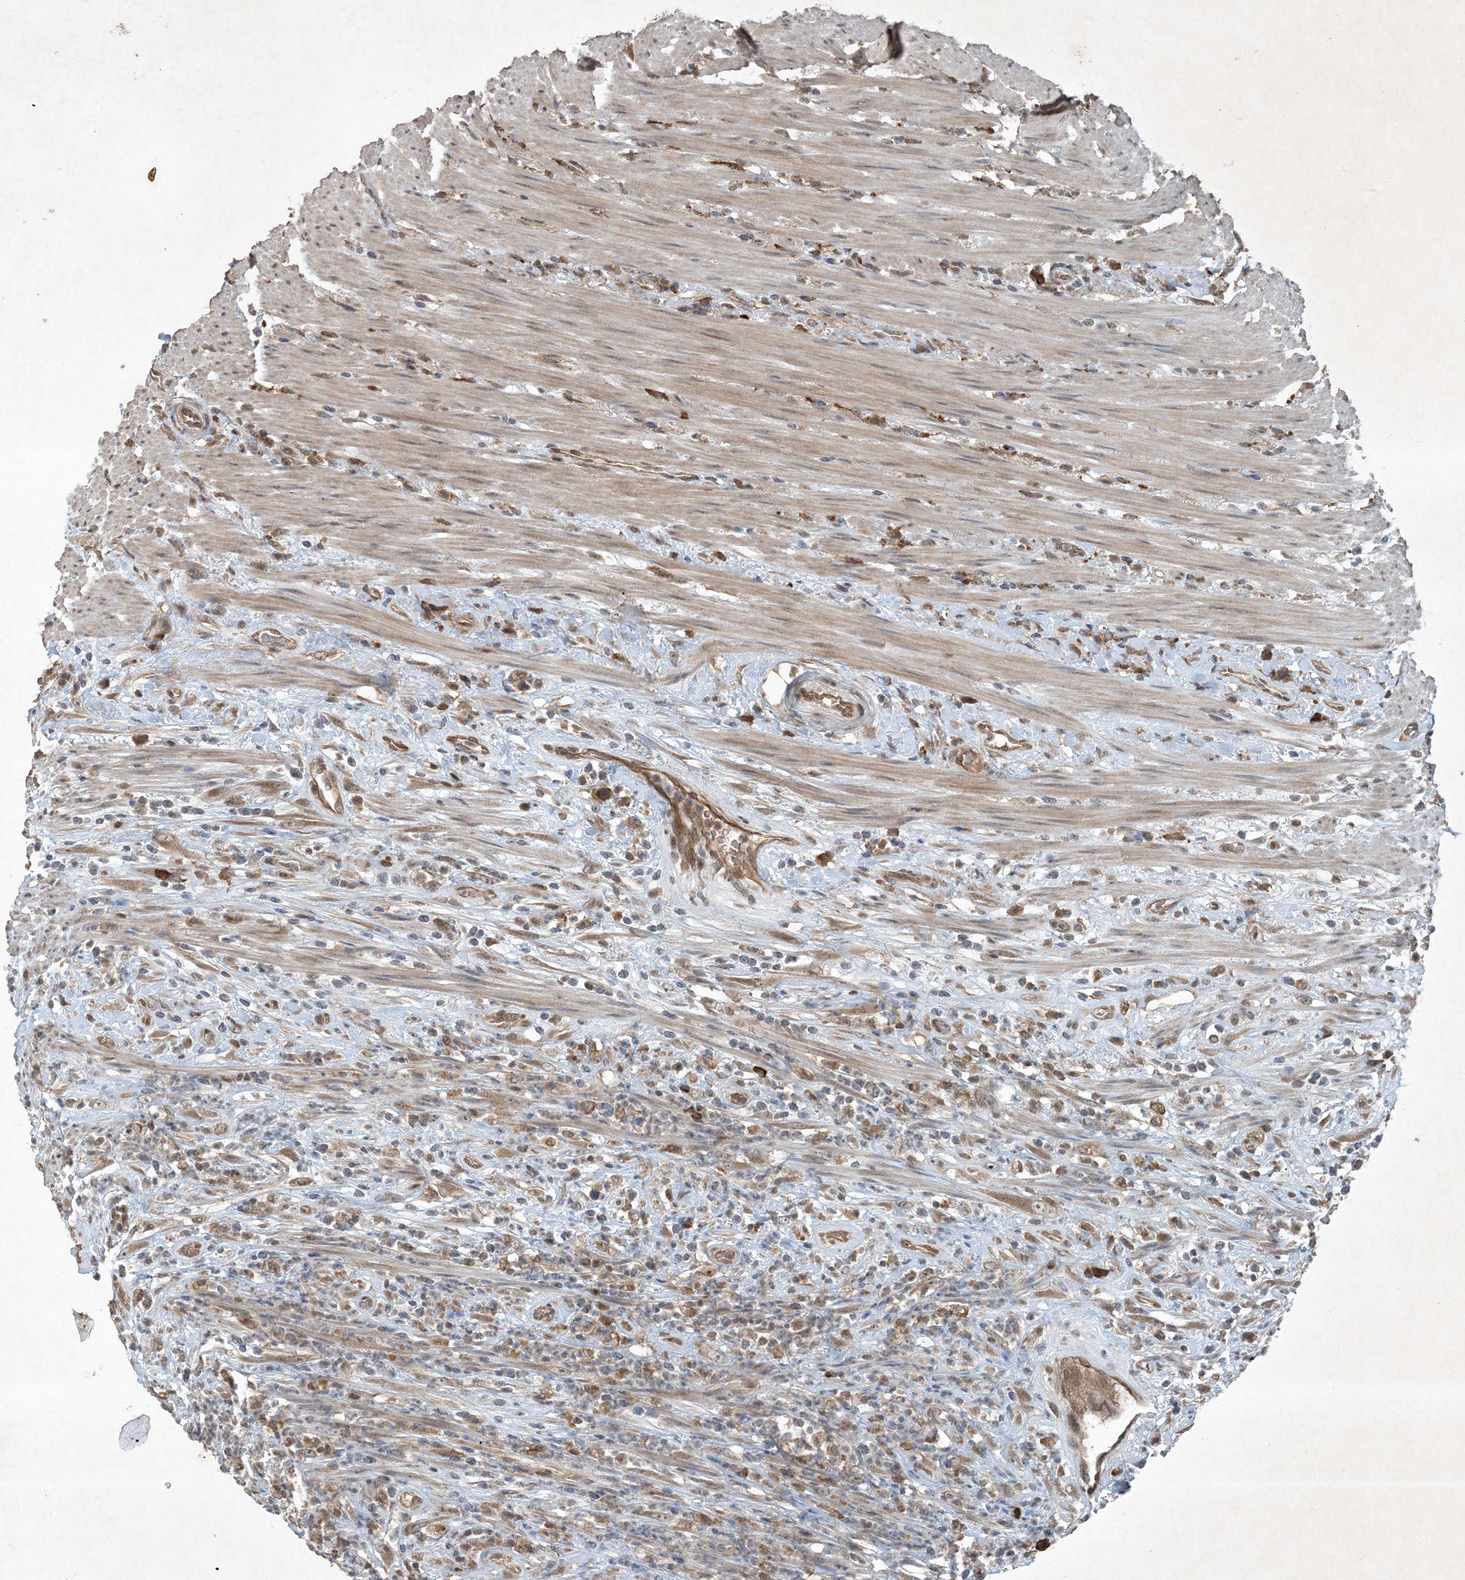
{"staining": {"intensity": "weak", "quantity": "25%-75%", "location": "cytoplasmic/membranous"}, "tissue": "colorectal cancer", "cell_type": "Tumor cells", "image_type": "cancer", "snomed": [{"axis": "morphology", "description": "Adenocarcinoma, NOS"}, {"axis": "topography", "description": "Rectum"}], "caption": "Human colorectal cancer (adenocarcinoma) stained with a protein marker exhibits weak staining in tumor cells.", "gene": "MDN1", "patient": {"sex": "male", "age": 59}}